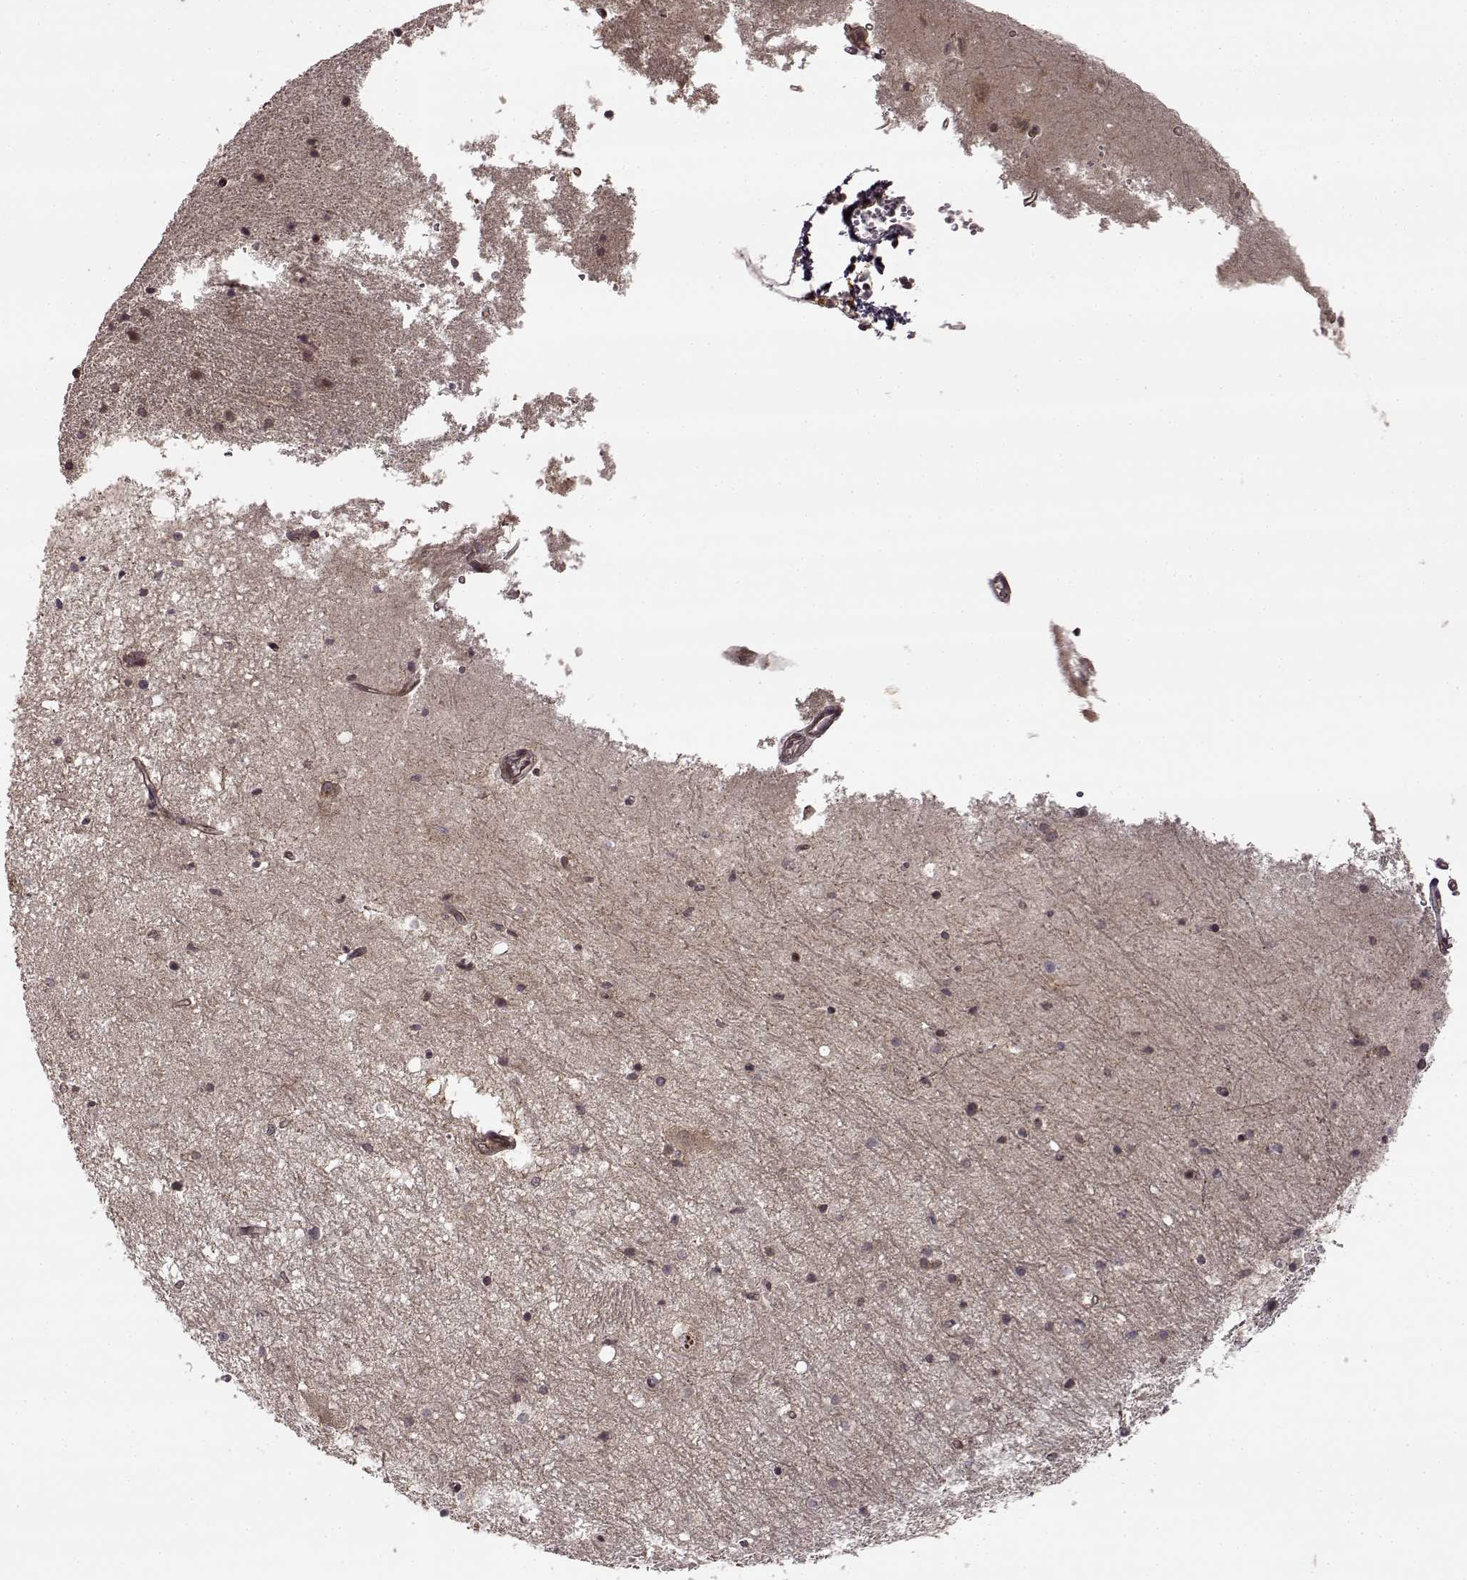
{"staining": {"intensity": "moderate", "quantity": "<25%", "location": "cytoplasmic/membranous"}, "tissue": "hippocampus", "cell_type": "Glial cells", "image_type": "normal", "snomed": [{"axis": "morphology", "description": "Normal tissue, NOS"}, {"axis": "topography", "description": "Hippocampus"}], "caption": "IHC micrograph of benign hippocampus stained for a protein (brown), which exhibits low levels of moderate cytoplasmic/membranous expression in approximately <25% of glial cells.", "gene": "TRMU", "patient": {"sex": "male", "age": 44}}